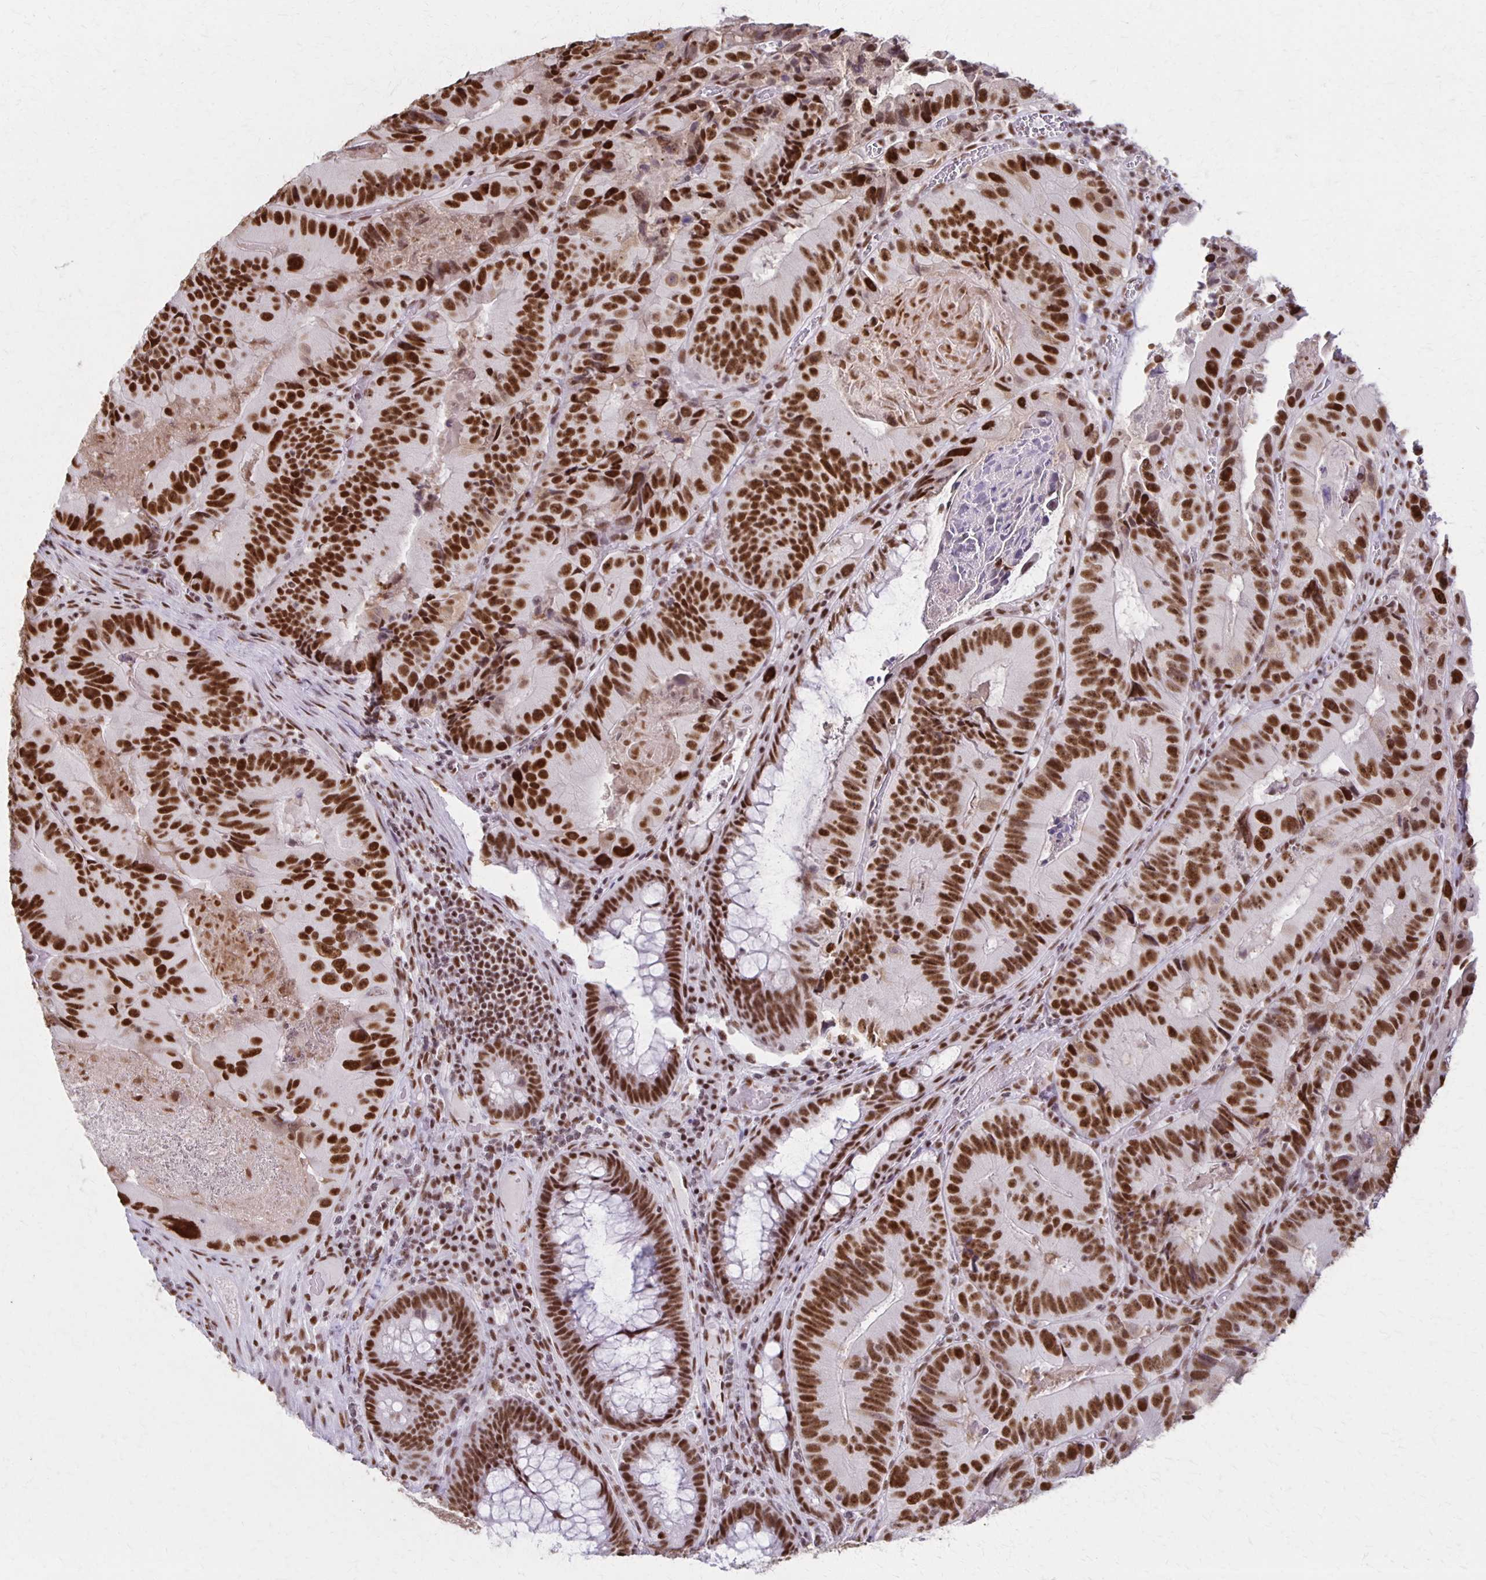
{"staining": {"intensity": "strong", "quantity": ">75%", "location": "nuclear"}, "tissue": "colorectal cancer", "cell_type": "Tumor cells", "image_type": "cancer", "snomed": [{"axis": "morphology", "description": "Adenocarcinoma, NOS"}, {"axis": "topography", "description": "Colon"}], "caption": "Tumor cells demonstrate high levels of strong nuclear staining in about >75% of cells in colorectal cancer (adenocarcinoma).", "gene": "XRCC6", "patient": {"sex": "female", "age": 86}}